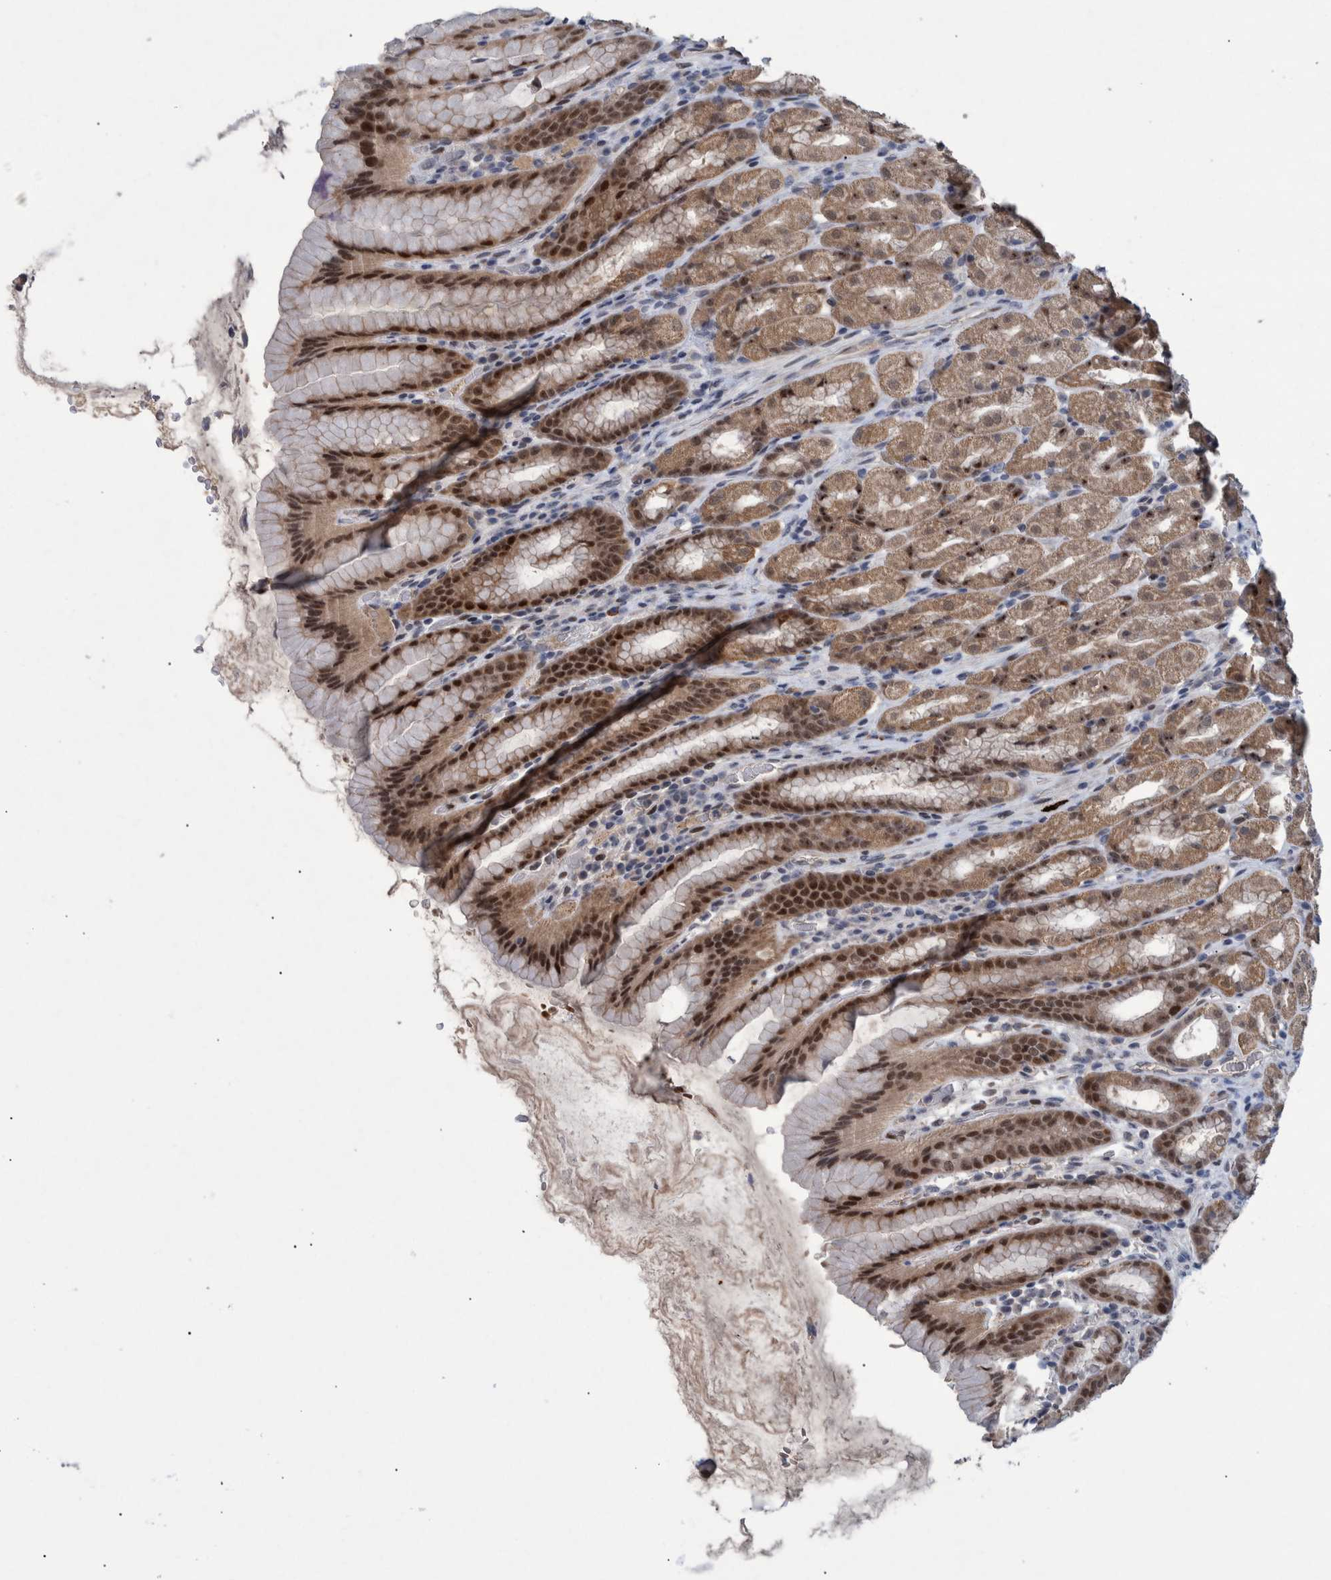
{"staining": {"intensity": "strong", "quantity": "25%-75%", "location": "cytoplasmic/membranous,nuclear"}, "tissue": "stomach", "cell_type": "Glandular cells", "image_type": "normal", "snomed": [{"axis": "morphology", "description": "Normal tissue, NOS"}, {"axis": "topography", "description": "Stomach, upper"}], "caption": "Stomach stained with DAB IHC exhibits high levels of strong cytoplasmic/membranous,nuclear staining in approximately 25%-75% of glandular cells.", "gene": "ESRP1", "patient": {"sex": "male", "age": 68}}